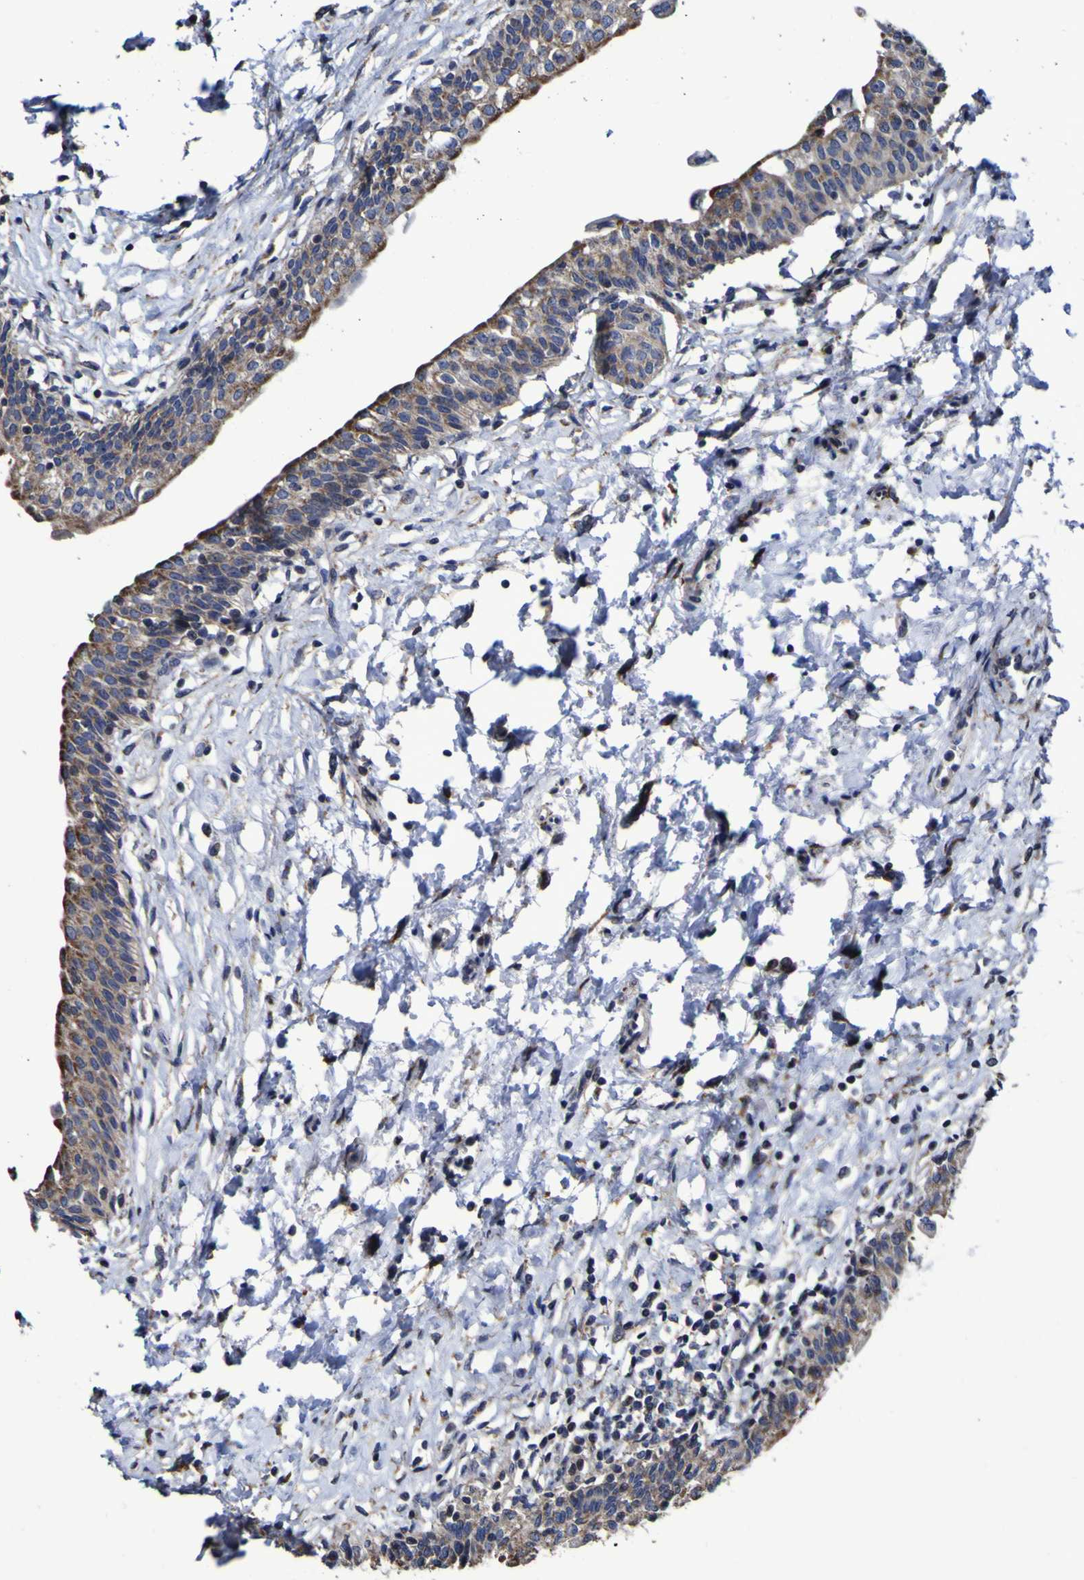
{"staining": {"intensity": "moderate", "quantity": ">75%", "location": "cytoplasmic/membranous"}, "tissue": "urinary bladder", "cell_type": "Urothelial cells", "image_type": "normal", "snomed": [{"axis": "morphology", "description": "Normal tissue, NOS"}, {"axis": "topography", "description": "Urinary bladder"}], "caption": "Immunohistochemical staining of benign urinary bladder reveals >75% levels of moderate cytoplasmic/membranous protein expression in approximately >75% of urothelial cells. The staining was performed using DAB (3,3'-diaminobenzidine) to visualize the protein expression in brown, while the nuclei were stained in blue with hematoxylin (Magnification: 20x).", "gene": "P3H1", "patient": {"sex": "male", "age": 55}}